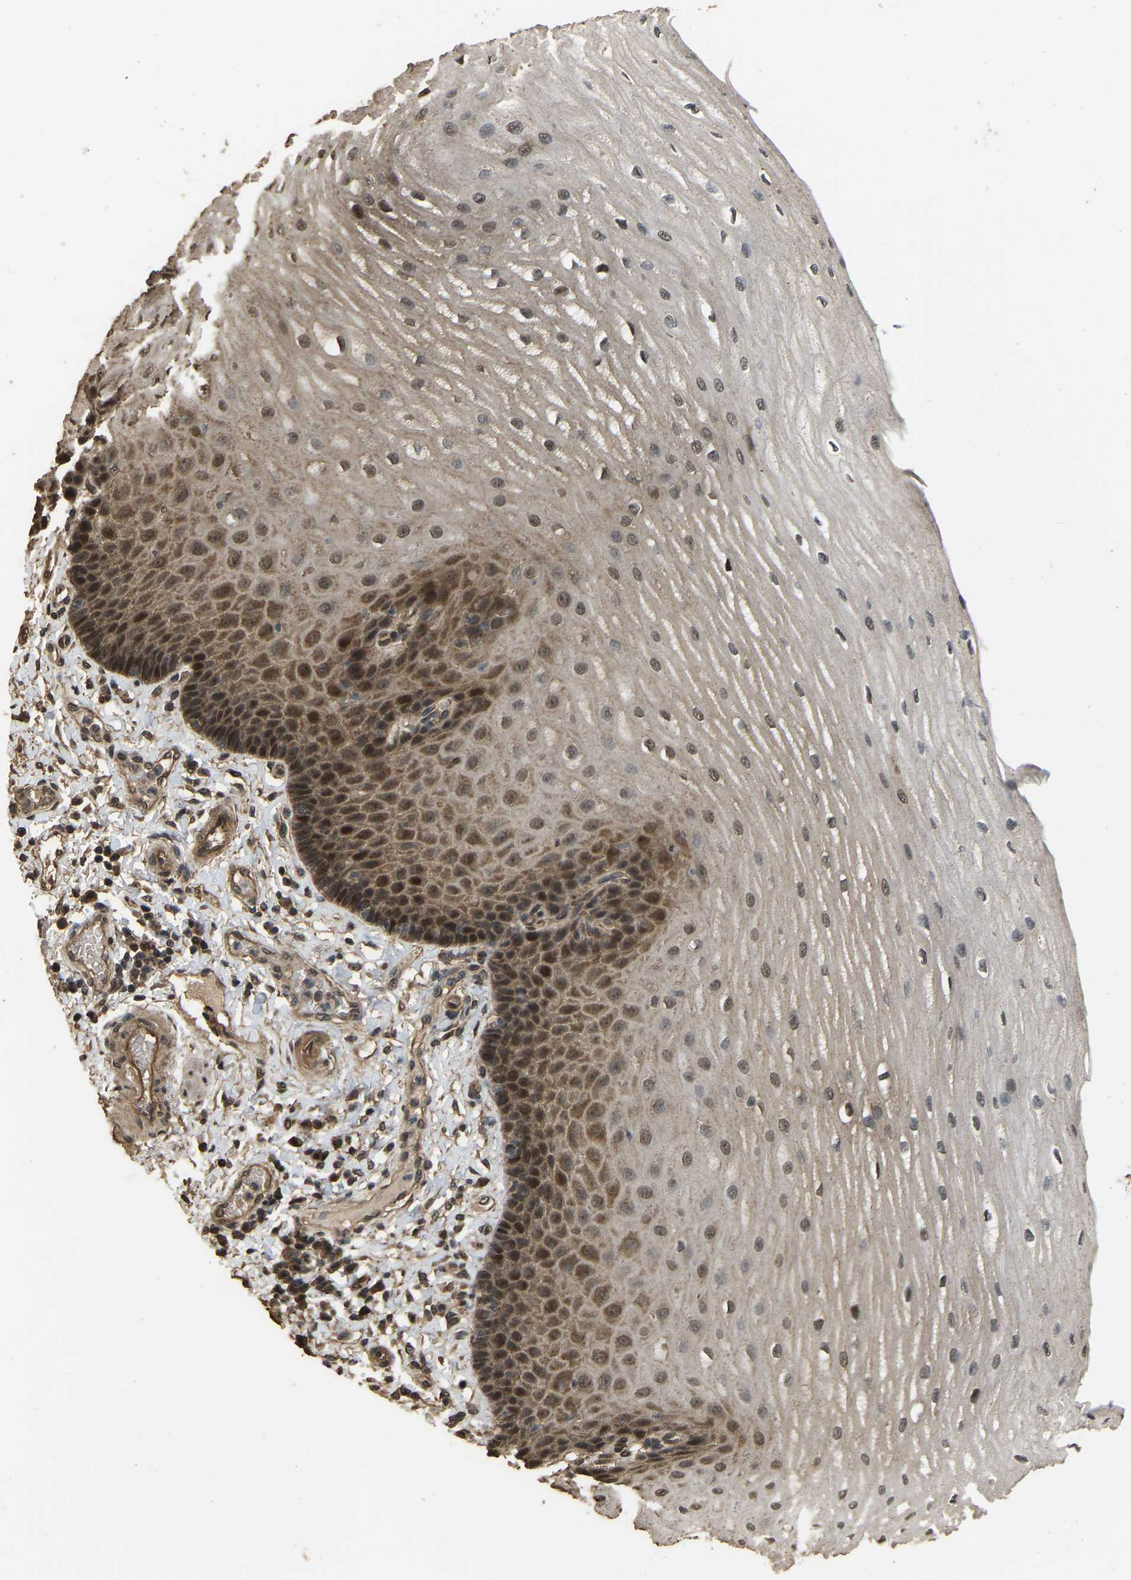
{"staining": {"intensity": "moderate", "quantity": ">75%", "location": "cytoplasmic/membranous,nuclear"}, "tissue": "esophagus", "cell_type": "Squamous epithelial cells", "image_type": "normal", "snomed": [{"axis": "morphology", "description": "Normal tissue, NOS"}, {"axis": "topography", "description": "Esophagus"}], "caption": "Immunohistochemistry (IHC) (DAB) staining of normal human esophagus exhibits moderate cytoplasmic/membranous,nuclear protein staining in approximately >75% of squamous epithelial cells.", "gene": "ARHGAP23", "patient": {"sex": "male", "age": 54}}